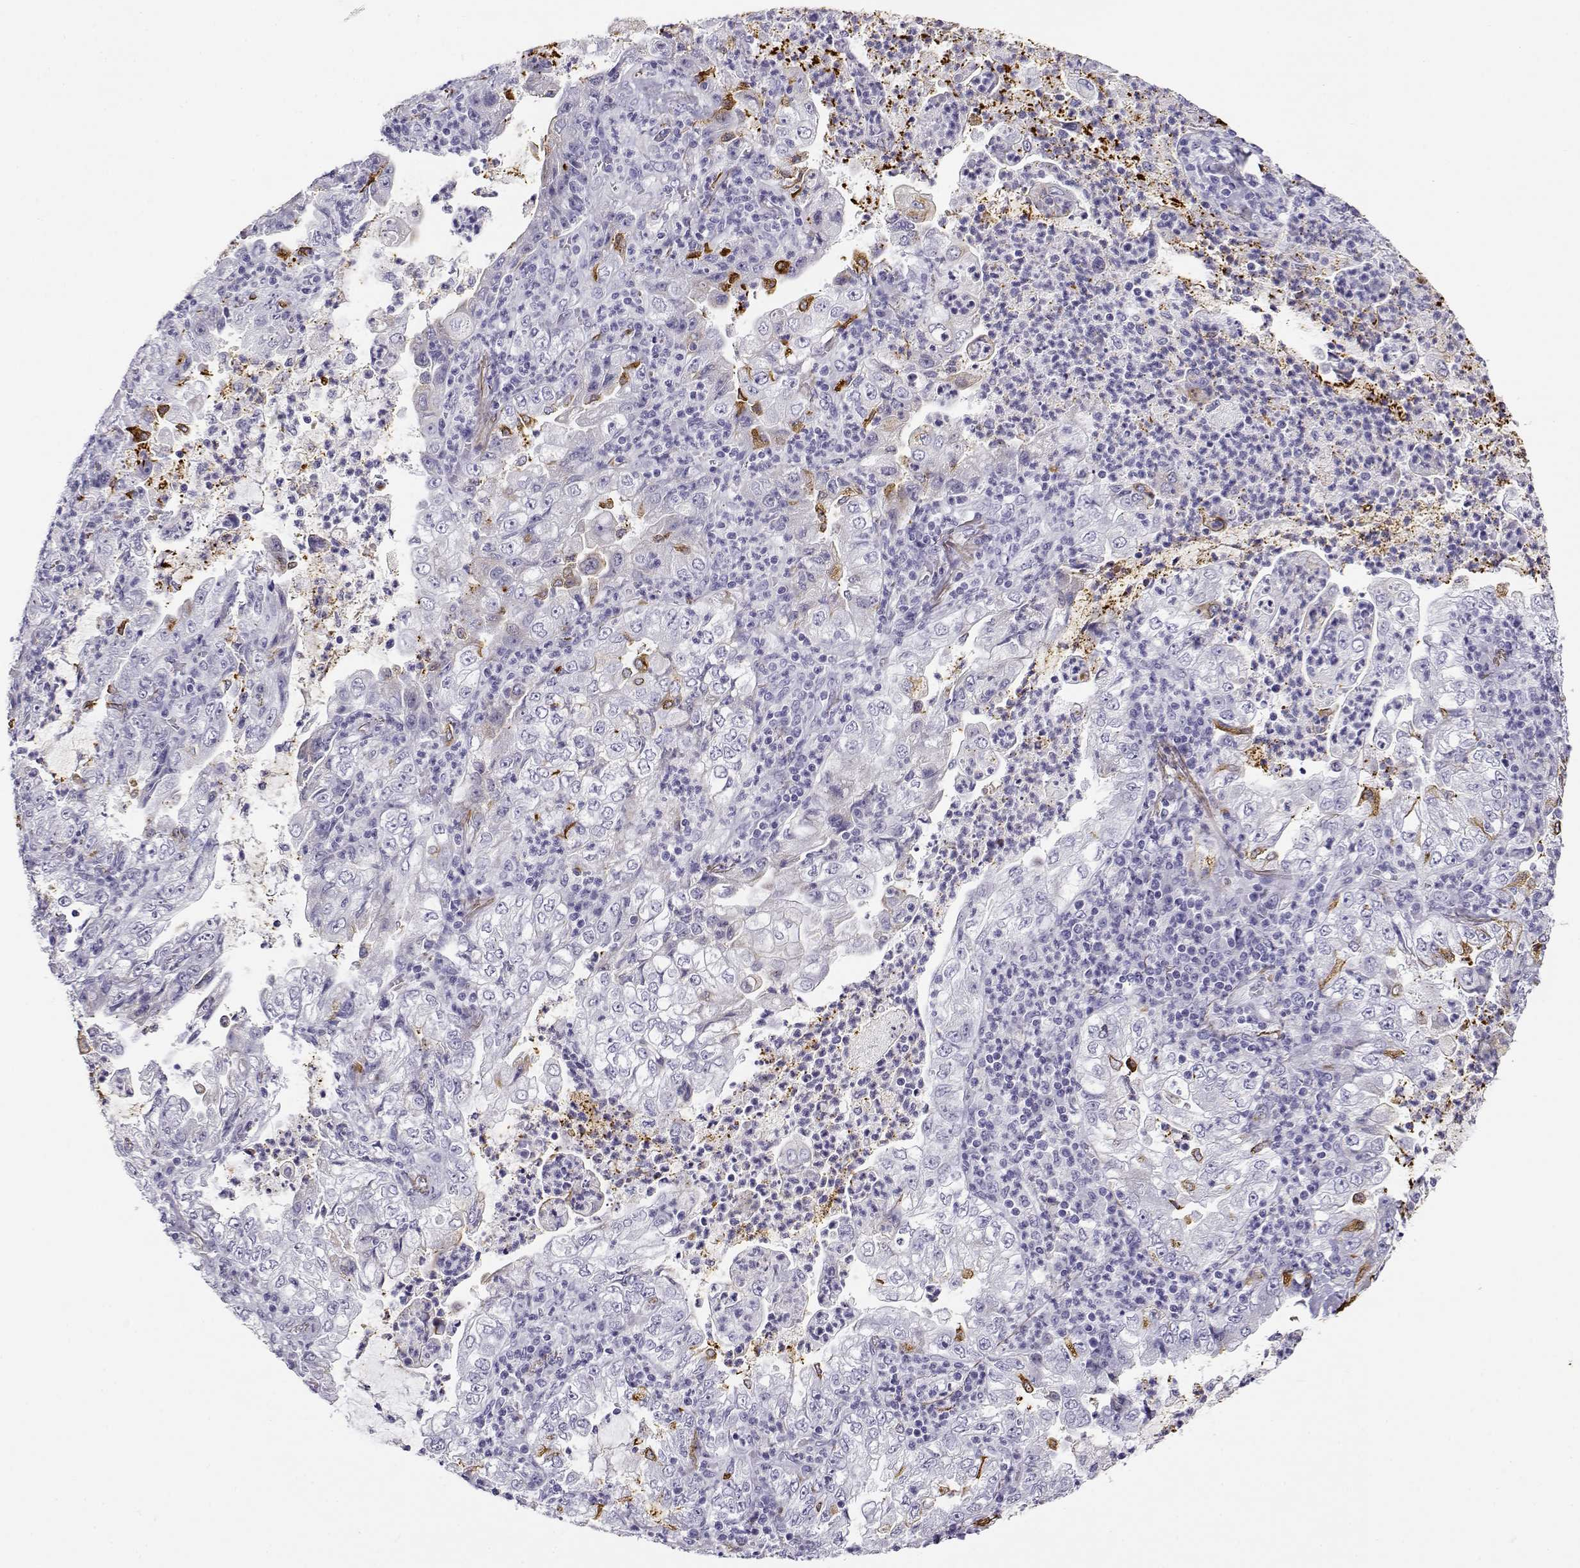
{"staining": {"intensity": "negative", "quantity": "none", "location": "none"}, "tissue": "lung cancer", "cell_type": "Tumor cells", "image_type": "cancer", "snomed": [{"axis": "morphology", "description": "Adenocarcinoma, NOS"}, {"axis": "topography", "description": "Lung"}], "caption": "Lung cancer was stained to show a protein in brown. There is no significant staining in tumor cells.", "gene": "RHOXF2", "patient": {"sex": "female", "age": 73}}